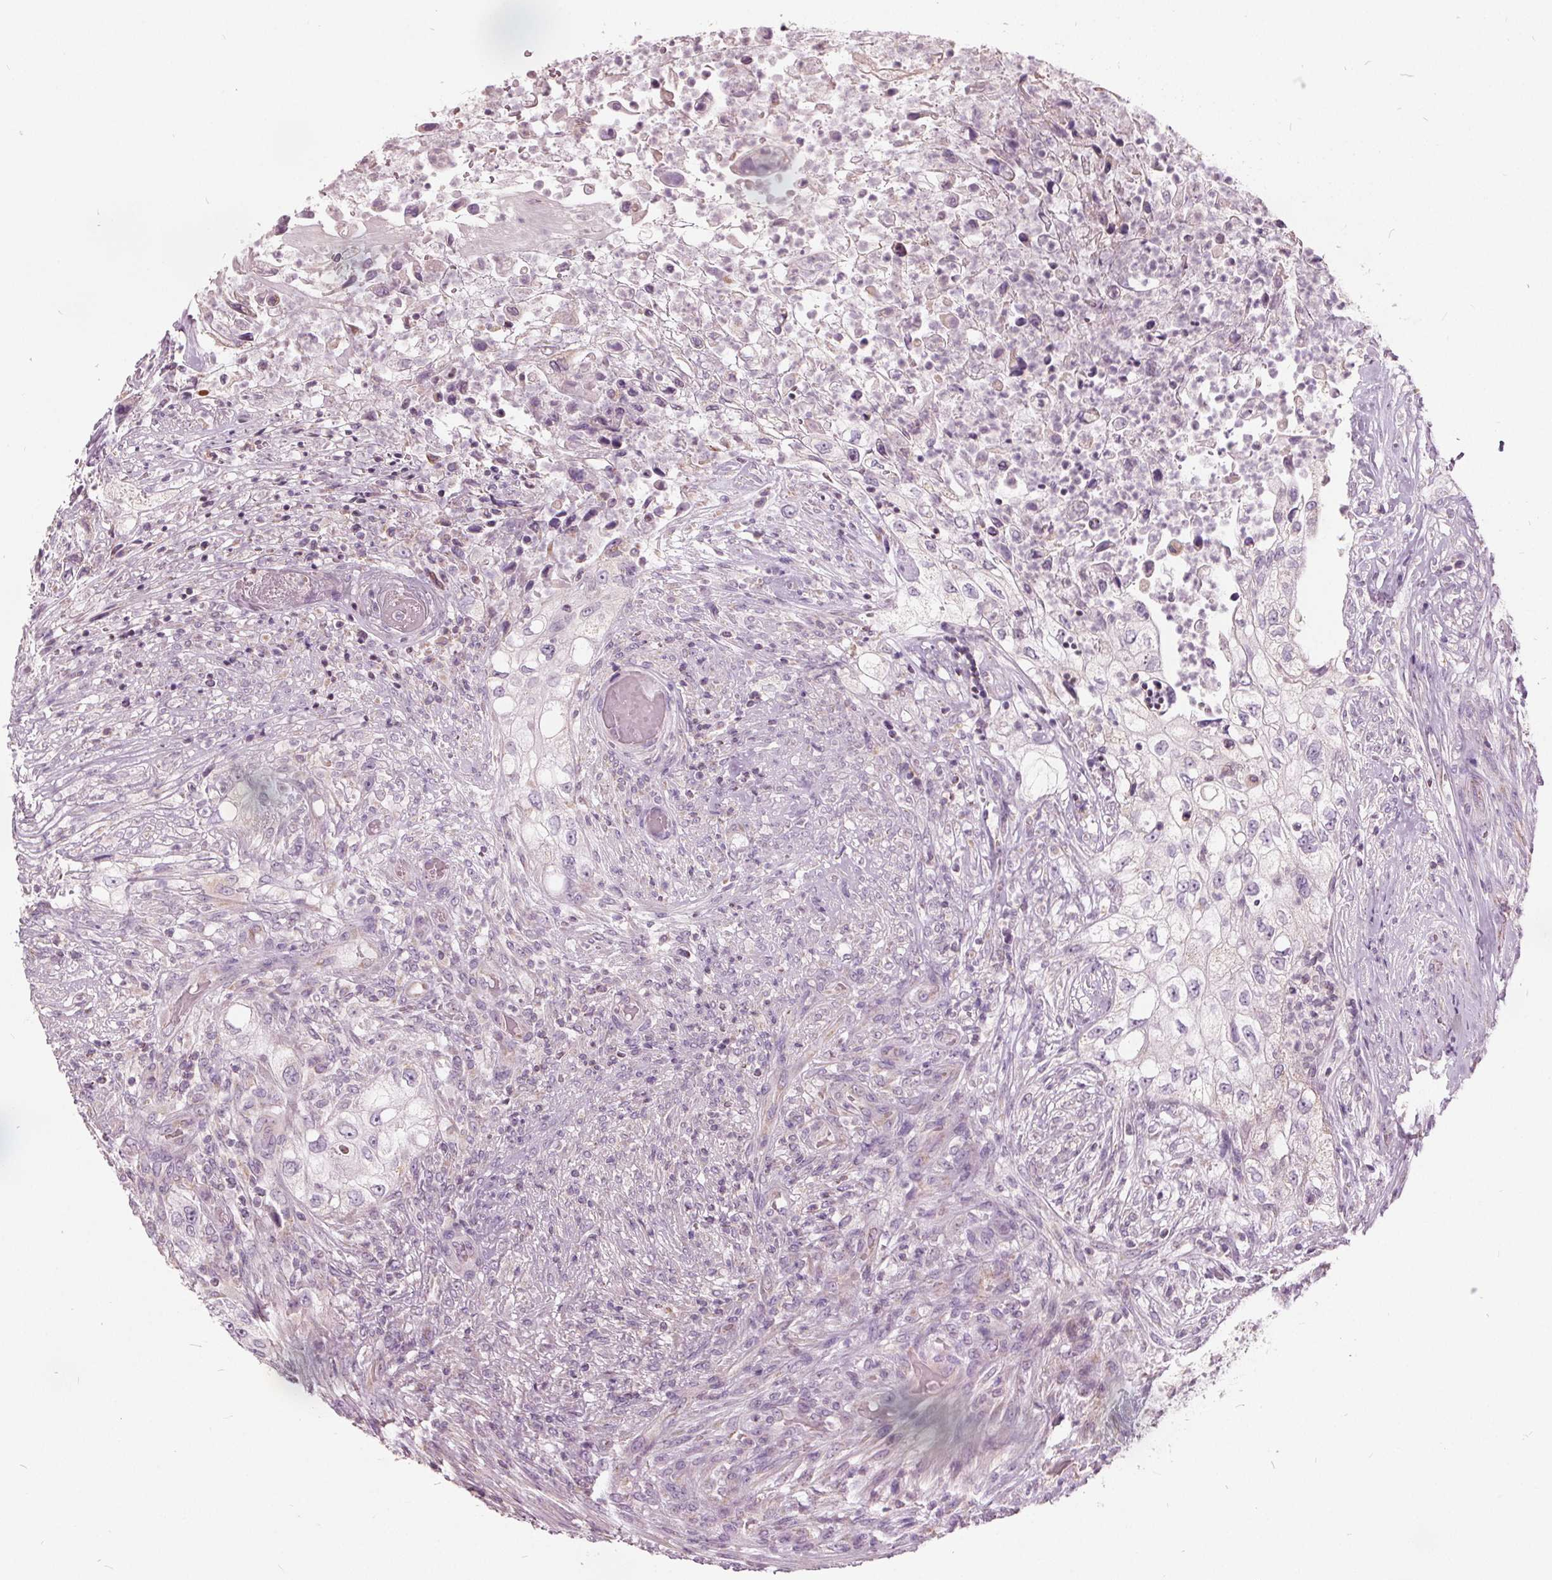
{"staining": {"intensity": "negative", "quantity": "none", "location": "none"}, "tissue": "urothelial cancer", "cell_type": "Tumor cells", "image_type": "cancer", "snomed": [{"axis": "morphology", "description": "Urothelial carcinoma, High grade"}, {"axis": "topography", "description": "Urinary bladder"}], "caption": "The image demonstrates no significant positivity in tumor cells of urothelial cancer.", "gene": "ECI2", "patient": {"sex": "female", "age": 60}}